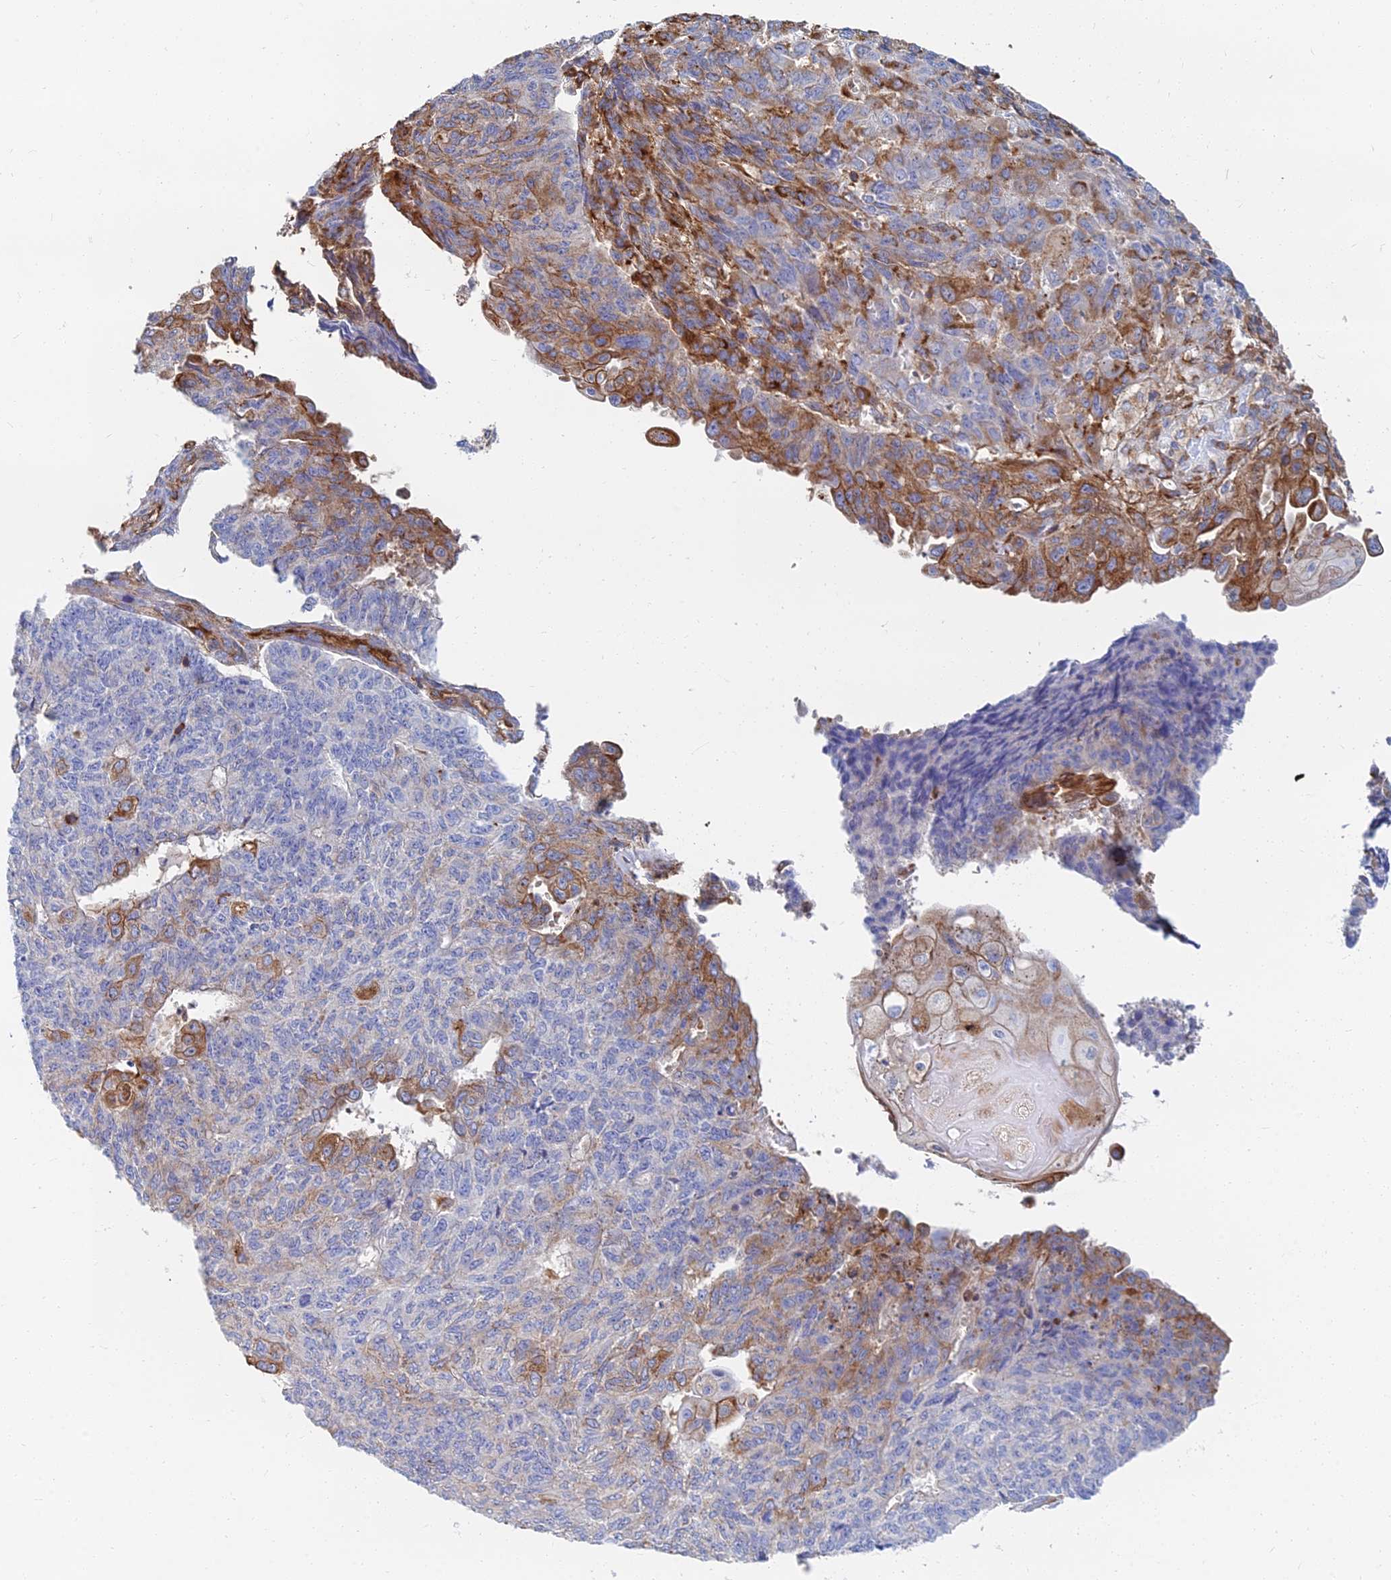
{"staining": {"intensity": "moderate", "quantity": "25%-75%", "location": "cytoplasmic/membranous"}, "tissue": "endometrial cancer", "cell_type": "Tumor cells", "image_type": "cancer", "snomed": [{"axis": "morphology", "description": "Adenocarcinoma, NOS"}, {"axis": "topography", "description": "Endometrium"}], "caption": "An image showing moderate cytoplasmic/membranous staining in about 25%-75% of tumor cells in adenocarcinoma (endometrial), as visualized by brown immunohistochemical staining.", "gene": "GPR42", "patient": {"sex": "female", "age": 32}}